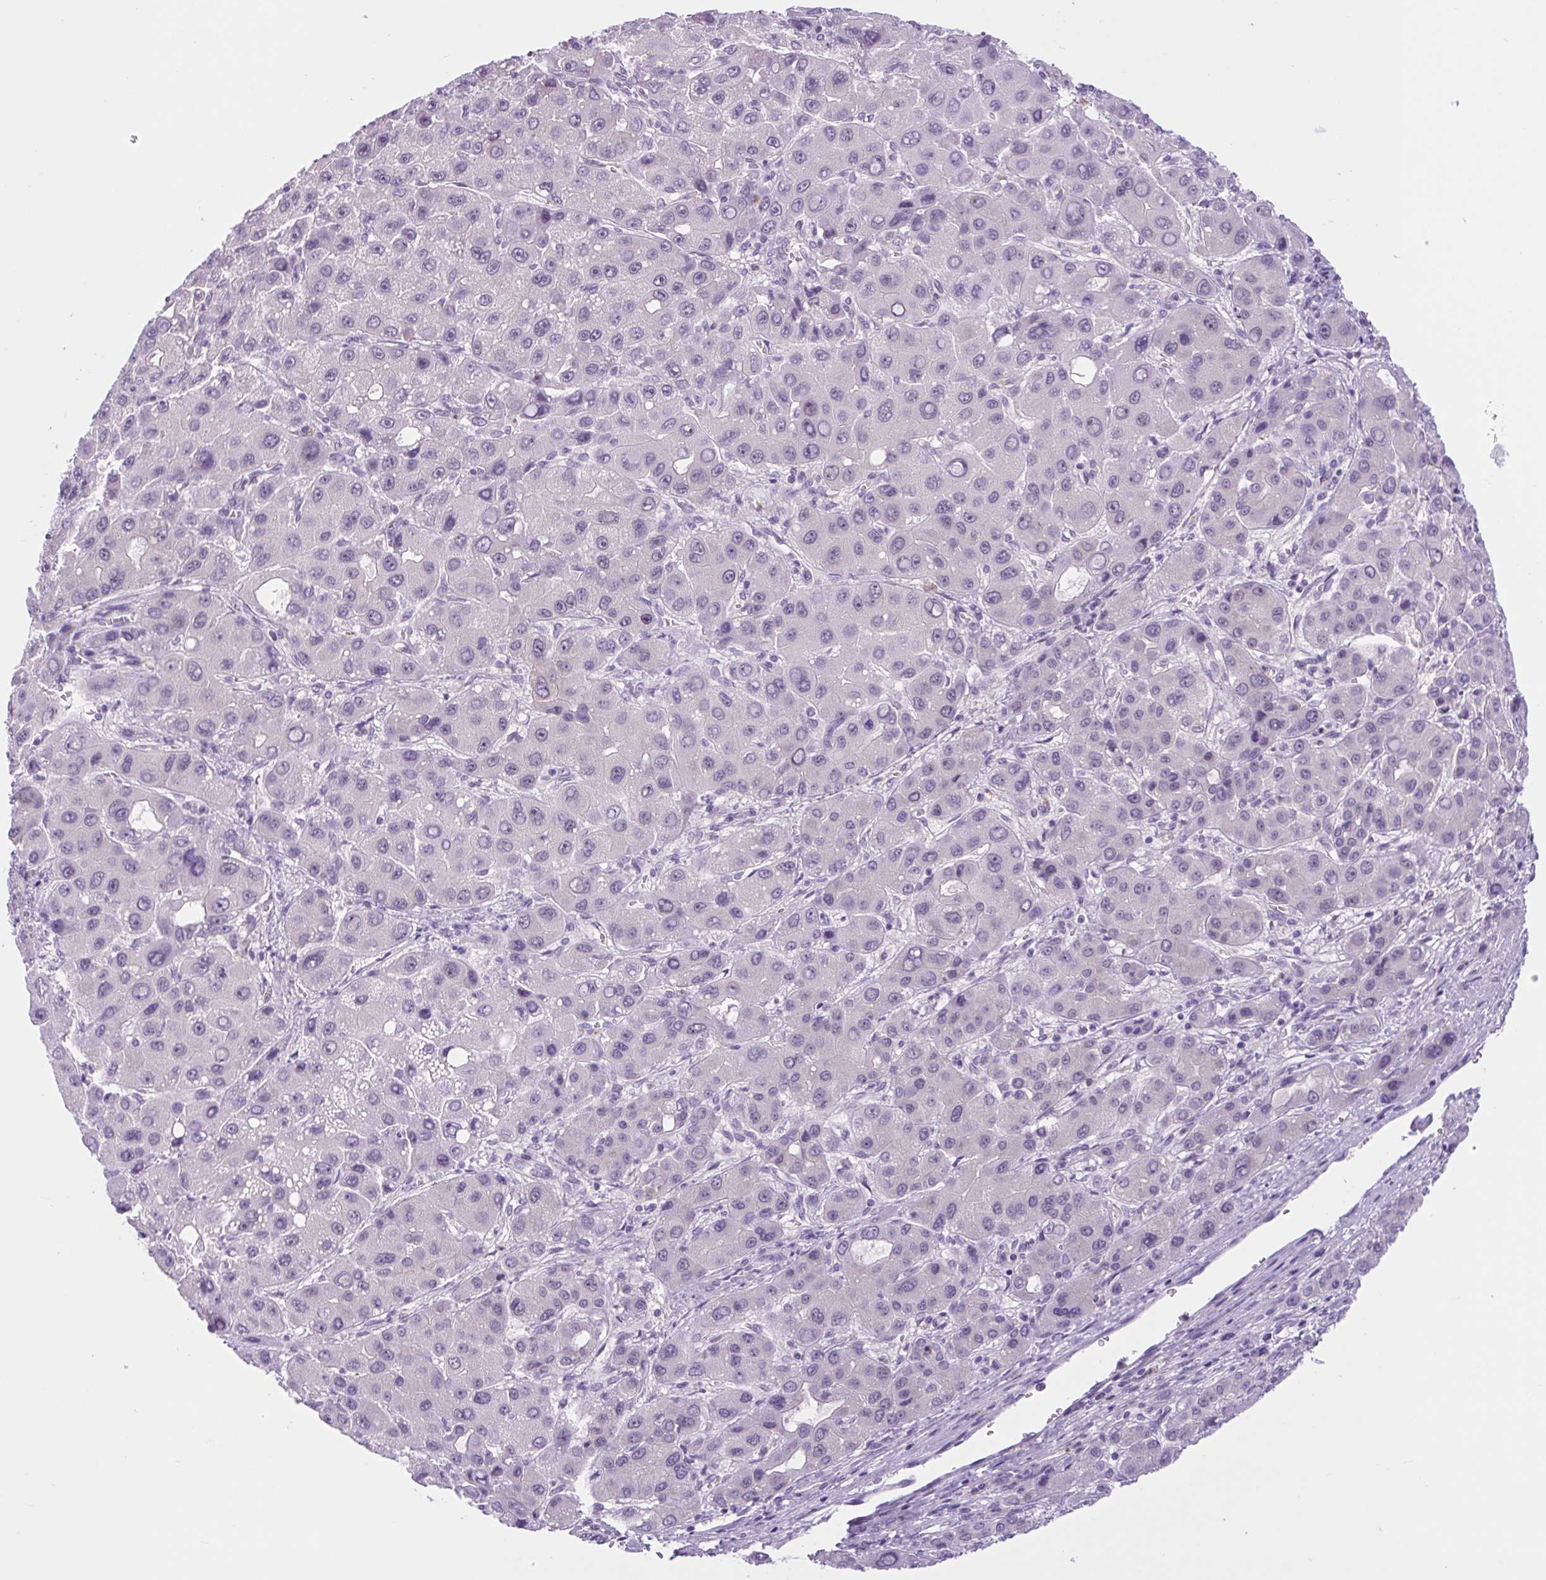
{"staining": {"intensity": "negative", "quantity": "none", "location": "none"}, "tissue": "liver cancer", "cell_type": "Tumor cells", "image_type": "cancer", "snomed": [{"axis": "morphology", "description": "Carcinoma, Hepatocellular, NOS"}, {"axis": "topography", "description": "Liver"}], "caption": "Hepatocellular carcinoma (liver) was stained to show a protein in brown. There is no significant positivity in tumor cells. (DAB immunohistochemistry with hematoxylin counter stain).", "gene": "WNT9B", "patient": {"sex": "male", "age": 55}}